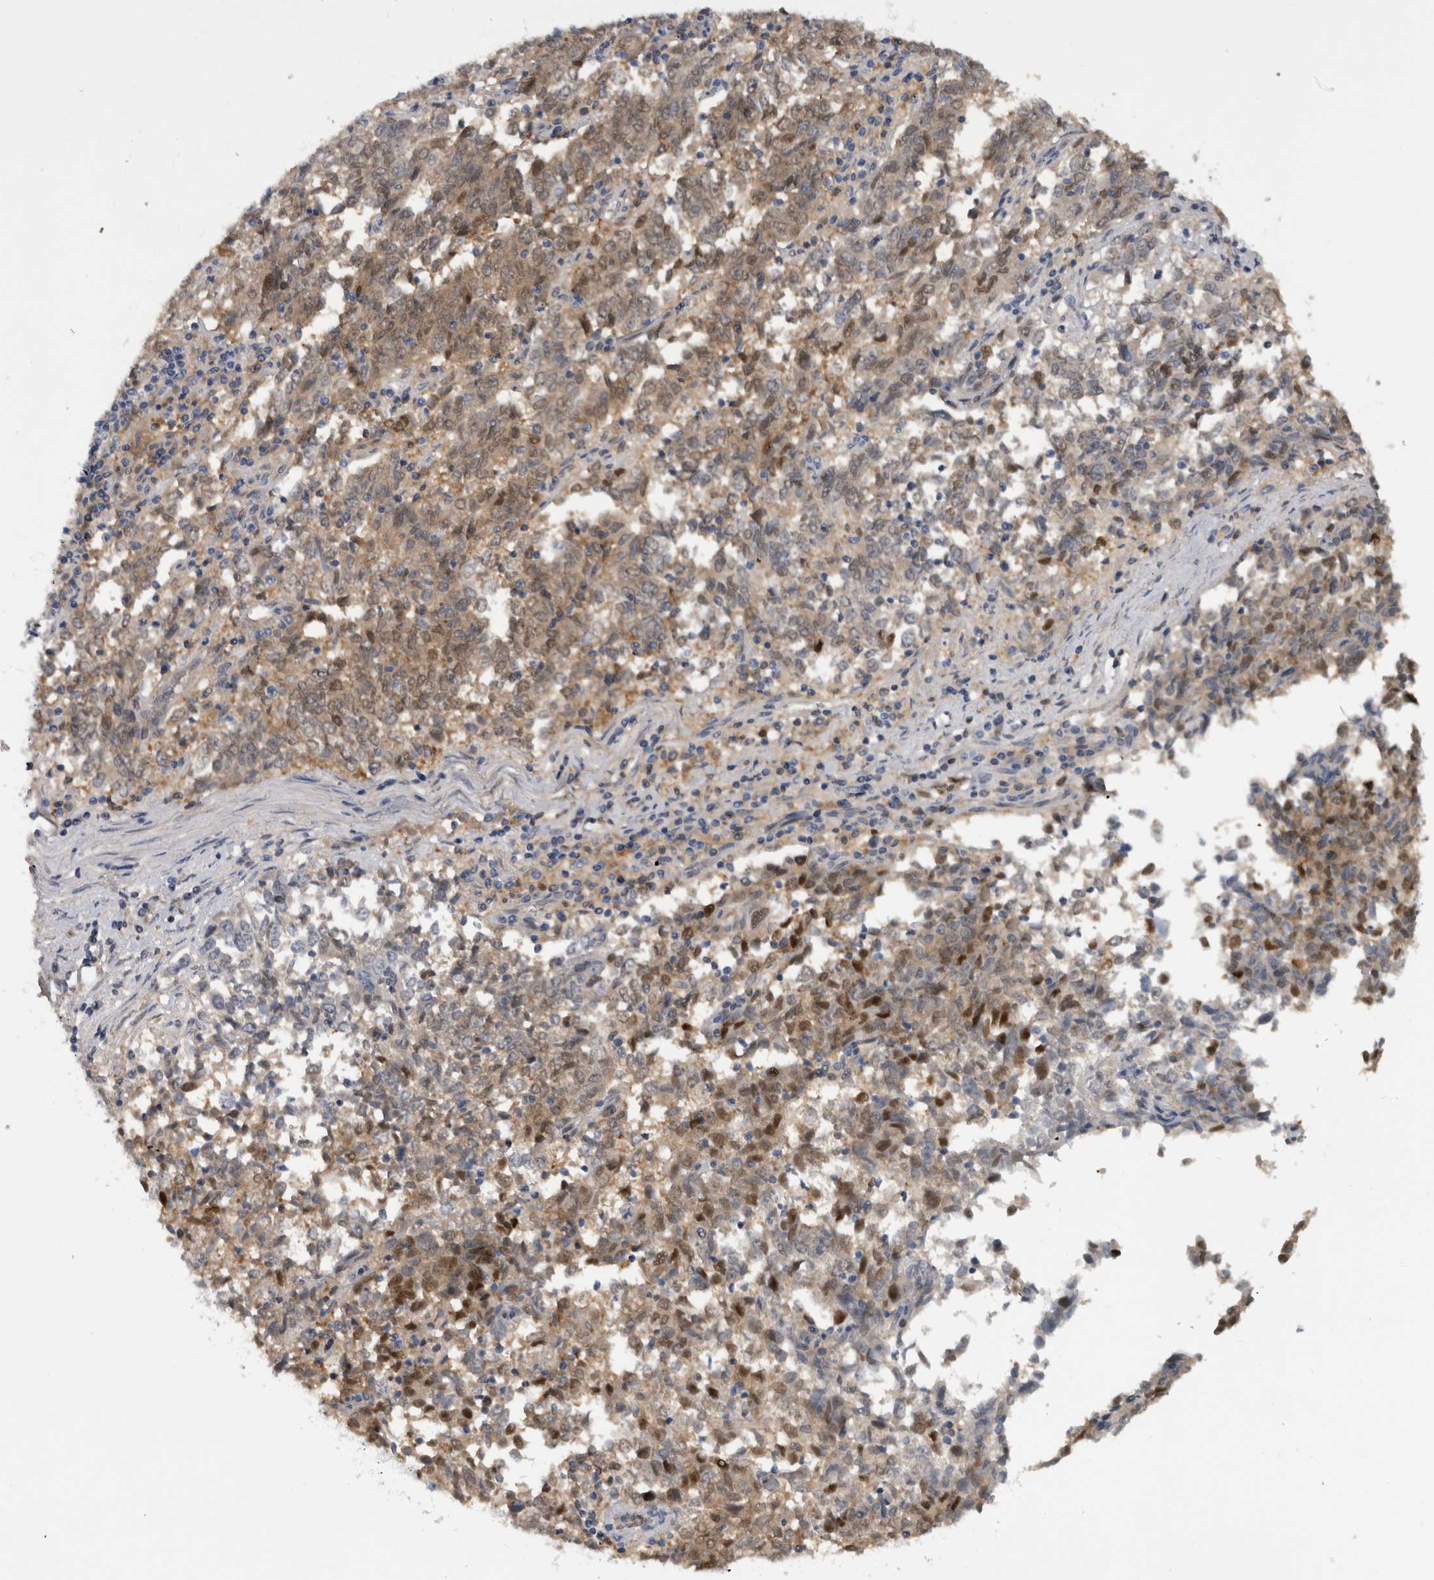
{"staining": {"intensity": "moderate", "quantity": ">75%", "location": "cytoplasmic/membranous,nuclear"}, "tissue": "endometrial cancer", "cell_type": "Tumor cells", "image_type": "cancer", "snomed": [{"axis": "morphology", "description": "Adenocarcinoma, NOS"}, {"axis": "topography", "description": "Endometrium"}], "caption": "Endometrial cancer stained with immunohistochemistry (IHC) exhibits moderate cytoplasmic/membranous and nuclear staining in about >75% of tumor cells. Using DAB (3,3'-diaminobenzidine) (brown) and hematoxylin (blue) stains, captured at high magnification using brightfield microscopy.", "gene": "NAPRT", "patient": {"sex": "female", "age": 80}}